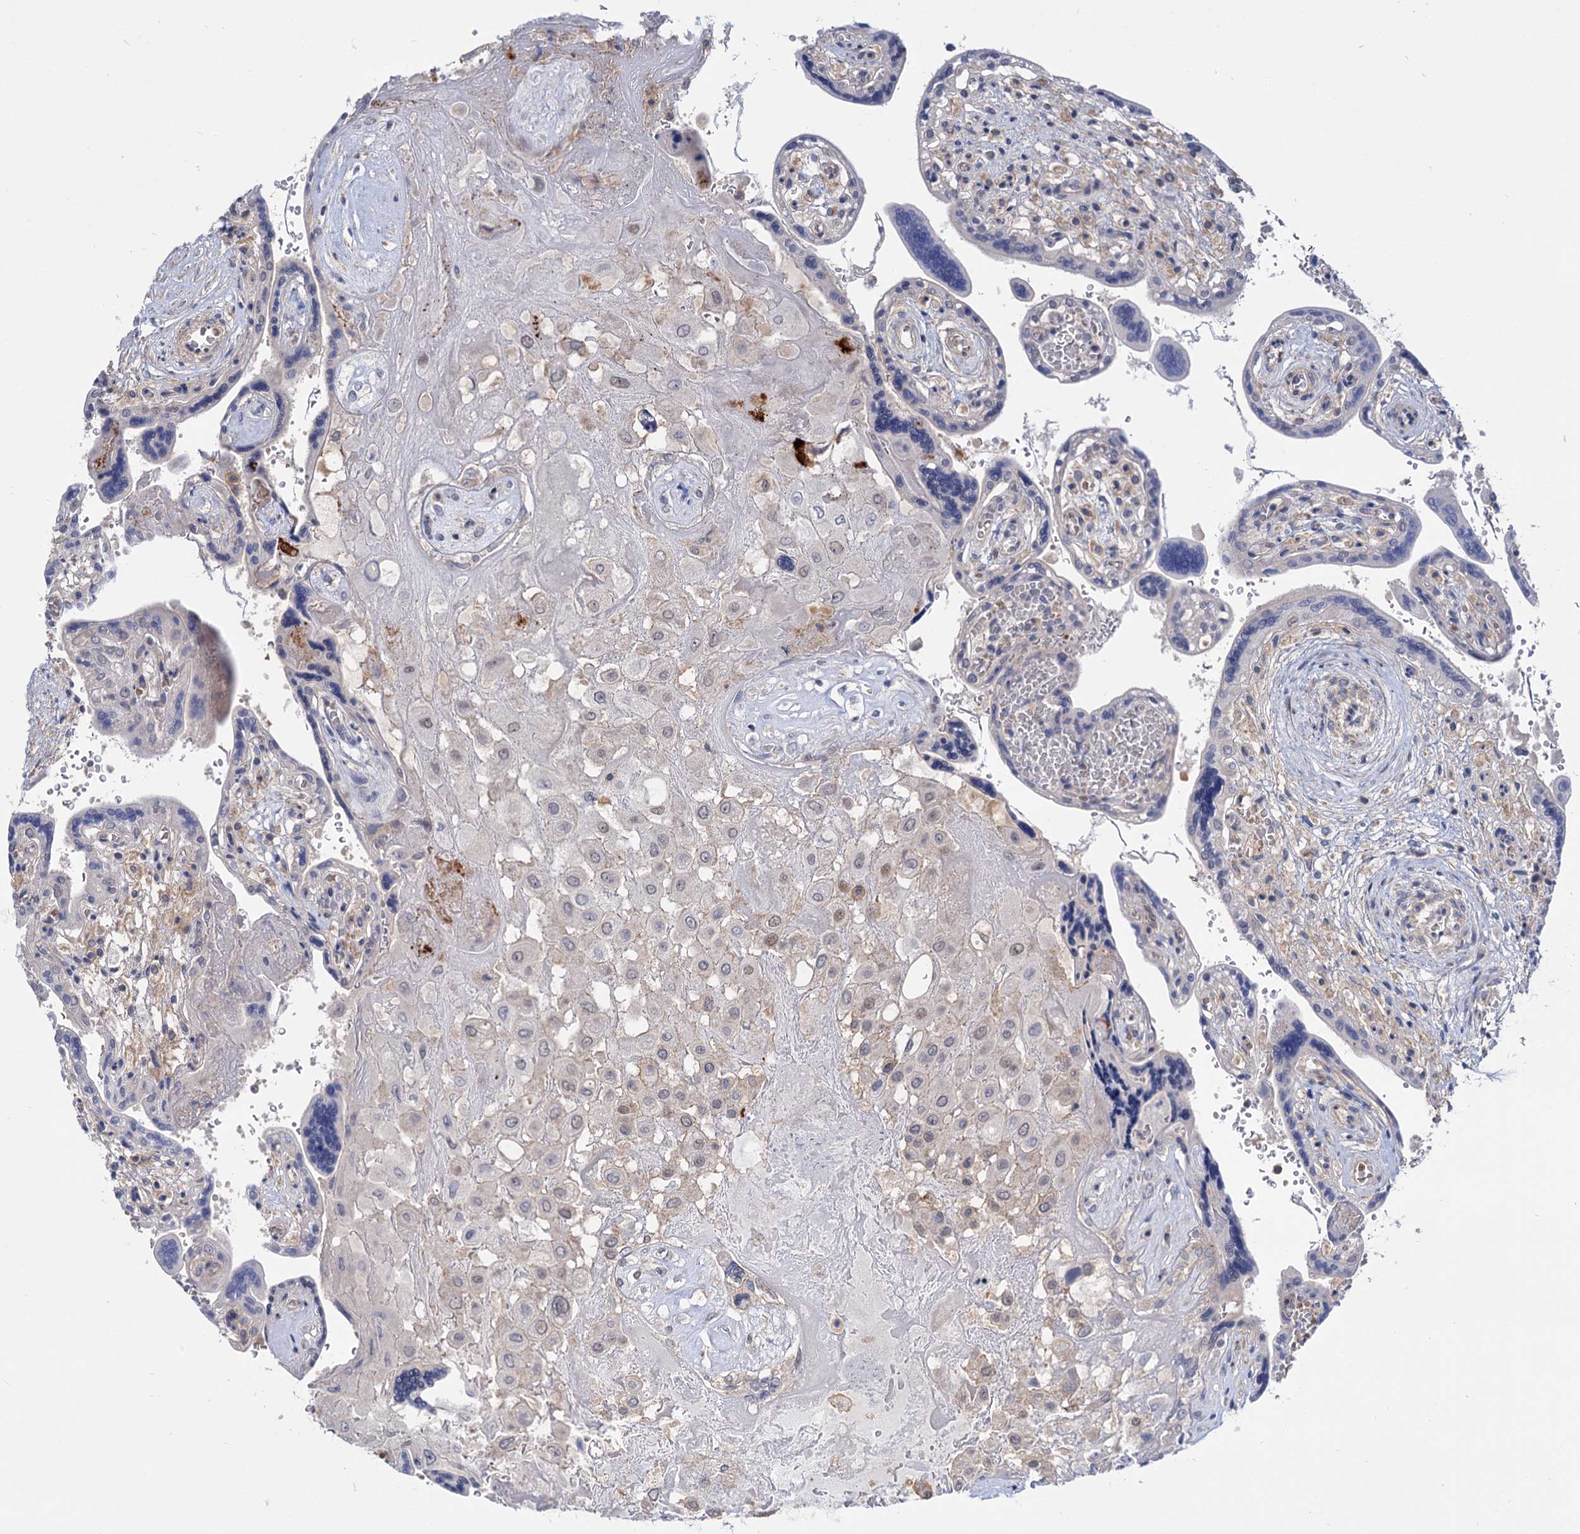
{"staining": {"intensity": "negative", "quantity": "none", "location": "none"}, "tissue": "placenta", "cell_type": "Decidual cells", "image_type": "normal", "snomed": [{"axis": "morphology", "description": "Normal tissue, NOS"}, {"axis": "topography", "description": "Placenta"}], "caption": "The micrograph displays no significant expression in decidual cells of placenta.", "gene": "NEK10", "patient": {"sex": "female", "age": 37}}